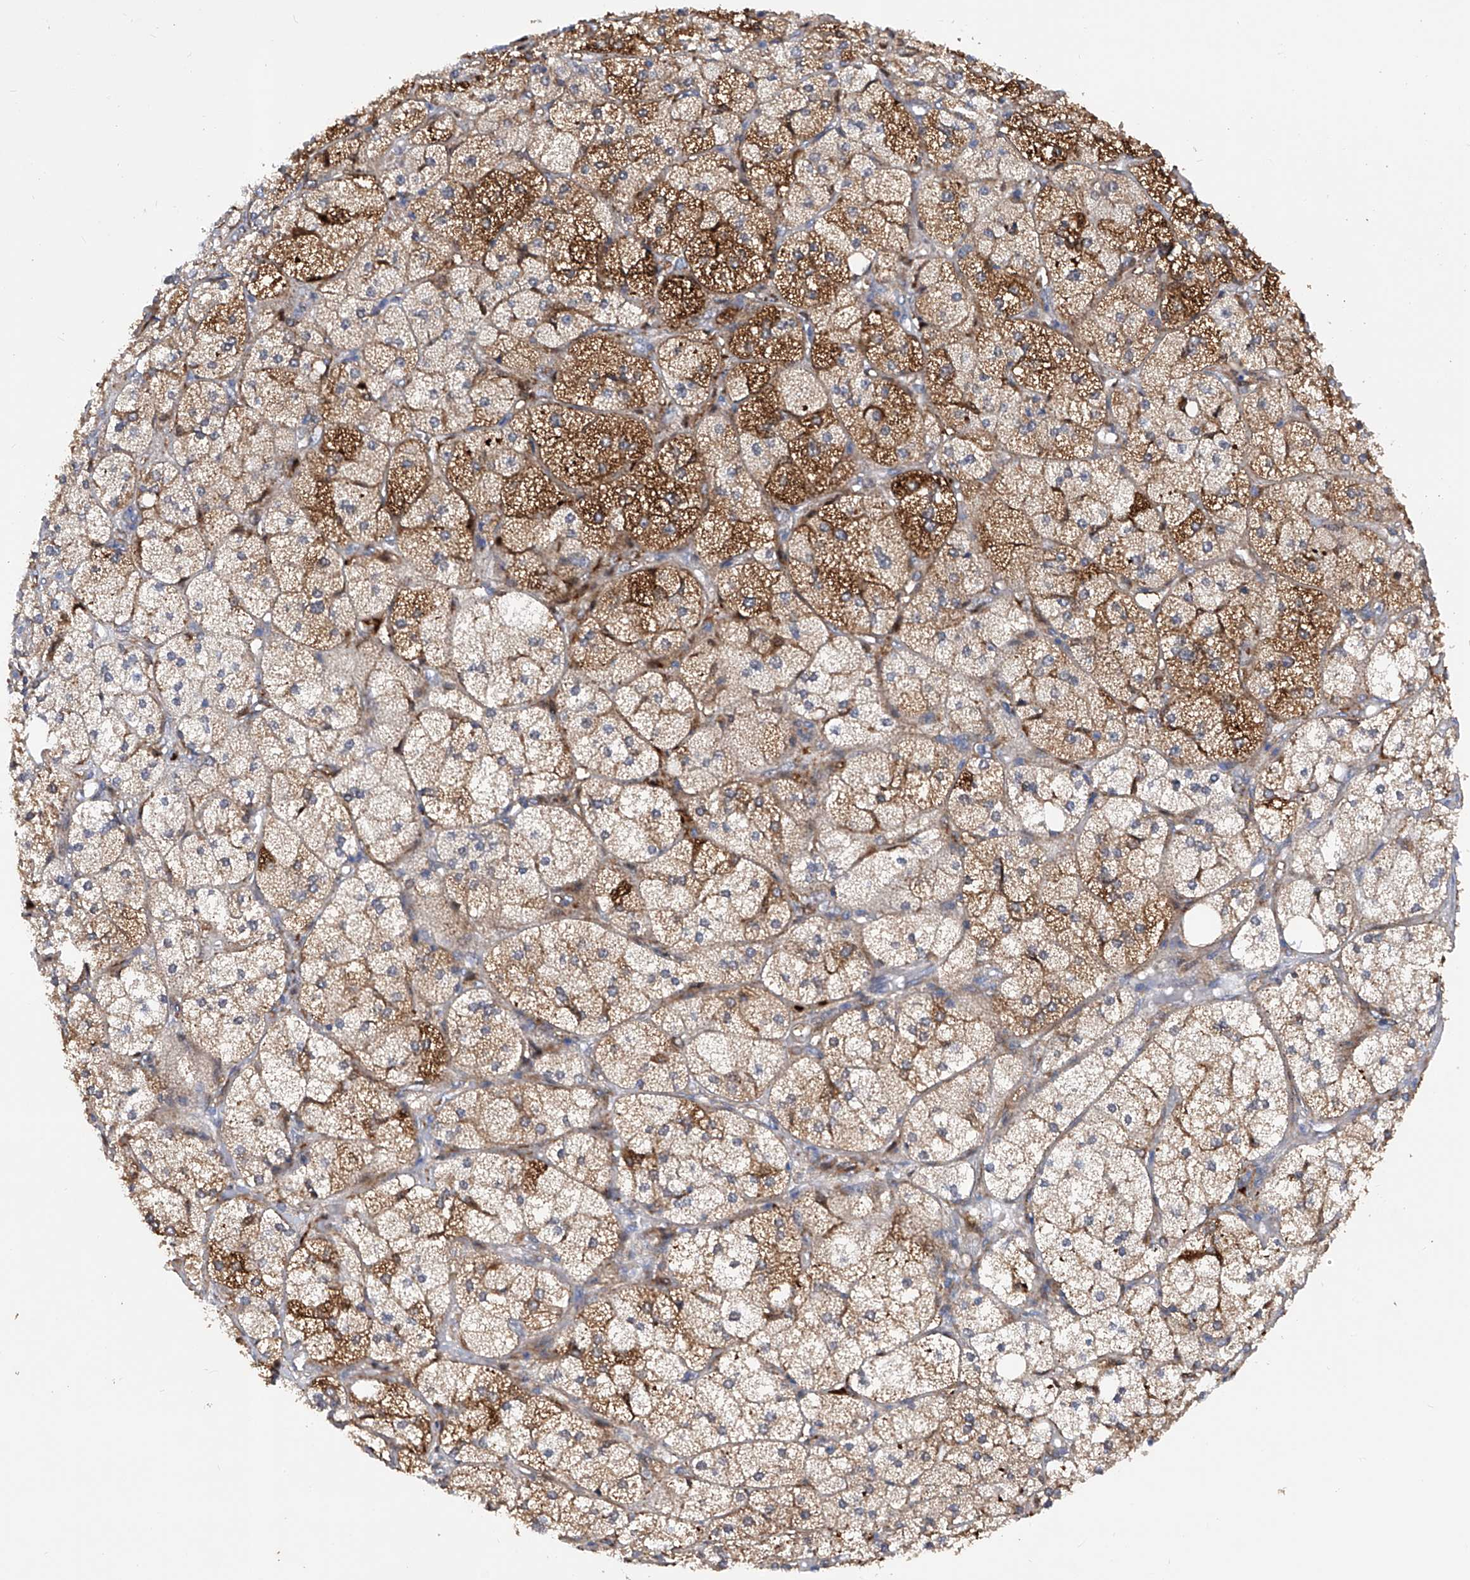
{"staining": {"intensity": "strong", "quantity": "25%-75%", "location": "cytoplasmic/membranous"}, "tissue": "adrenal gland", "cell_type": "Glandular cells", "image_type": "normal", "snomed": [{"axis": "morphology", "description": "Normal tissue, NOS"}, {"axis": "topography", "description": "Adrenal gland"}], "caption": "IHC of unremarkable adrenal gland exhibits high levels of strong cytoplasmic/membranous expression in approximately 25%-75% of glandular cells. The staining is performed using DAB (3,3'-diaminobenzidine) brown chromogen to label protein expression. The nuclei are counter-stained blue using hematoxylin.", "gene": "SPATA20", "patient": {"sex": "female", "age": 61}}